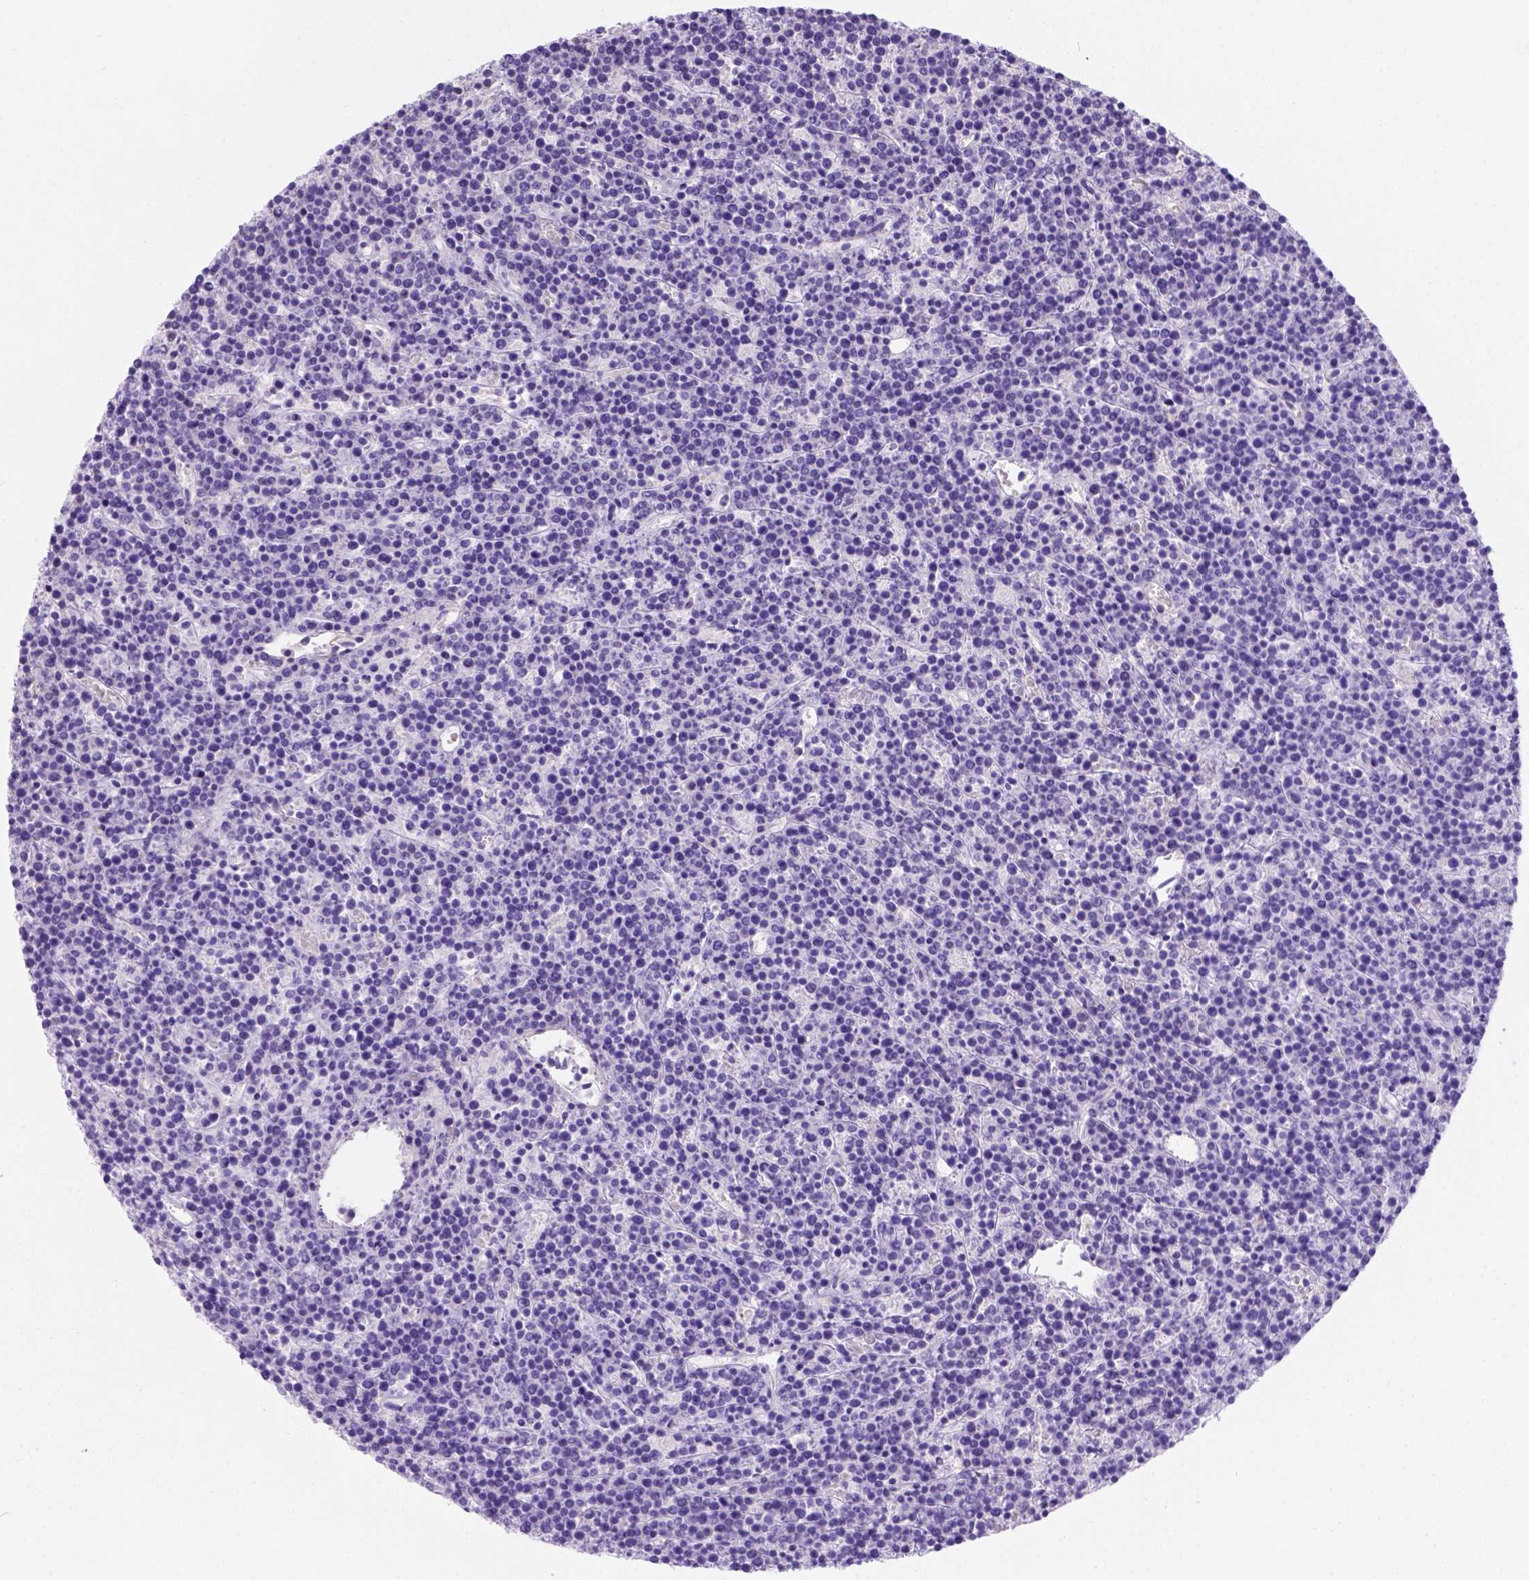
{"staining": {"intensity": "negative", "quantity": "none", "location": "none"}, "tissue": "lymphoma", "cell_type": "Tumor cells", "image_type": "cancer", "snomed": [{"axis": "morphology", "description": "Malignant lymphoma, non-Hodgkin's type, High grade"}, {"axis": "topography", "description": "Ovary"}], "caption": "Immunohistochemistry photomicrograph of human high-grade malignant lymphoma, non-Hodgkin's type stained for a protein (brown), which reveals no staining in tumor cells.", "gene": "PHF7", "patient": {"sex": "female", "age": 56}}